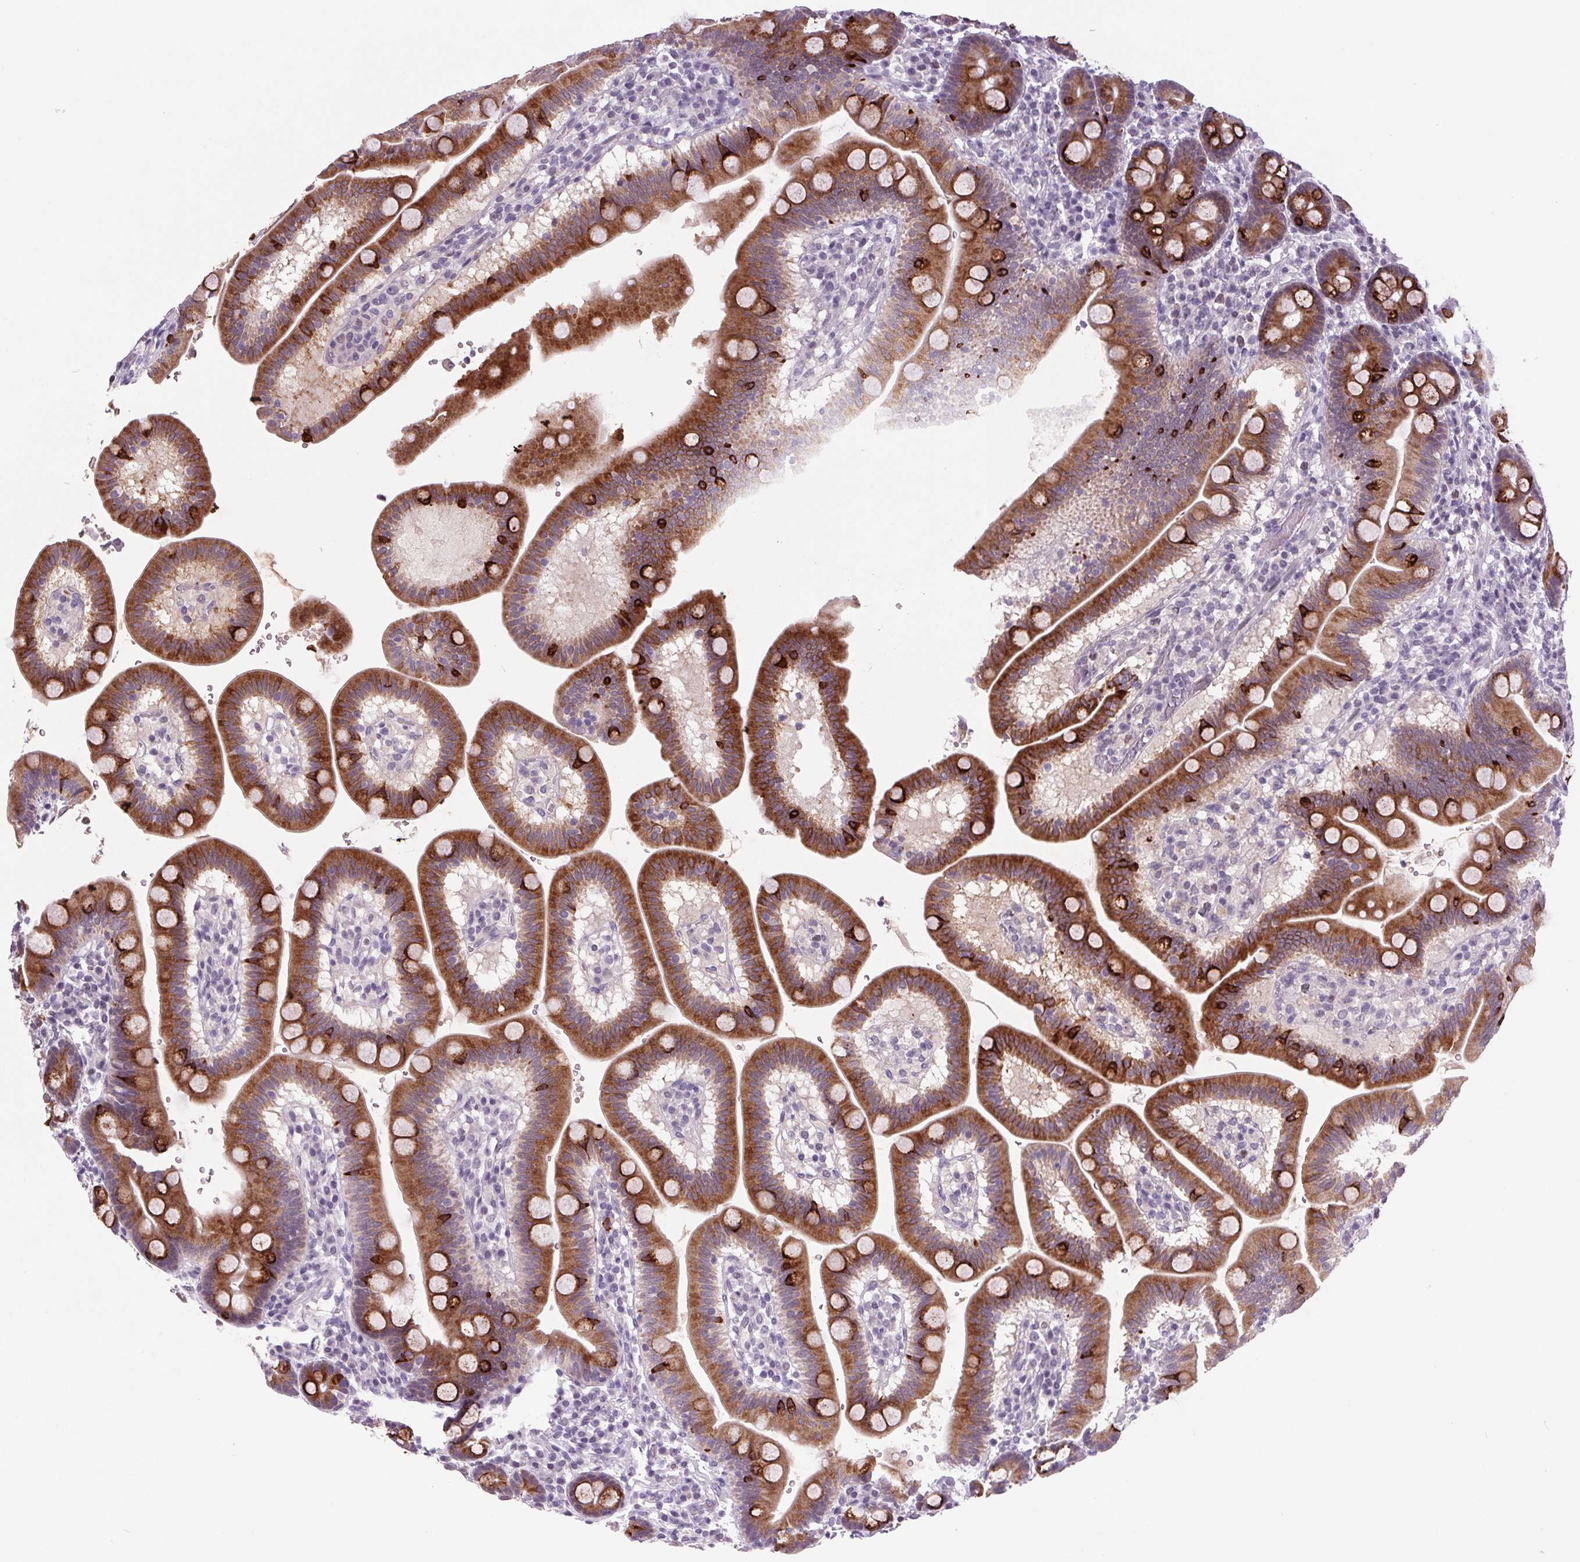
{"staining": {"intensity": "strong", "quantity": "25%-75%", "location": "cytoplasmic/membranous"}, "tissue": "duodenum", "cell_type": "Glandular cells", "image_type": "normal", "snomed": [{"axis": "morphology", "description": "Normal tissue, NOS"}, {"axis": "topography", "description": "Duodenum"}], "caption": "Glandular cells reveal high levels of strong cytoplasmic/membranous positivity in approximately 25%-75% of cells in normal duodenum.", "gene": "TRDN", "patient": {"sex": "male", "age": 59}}